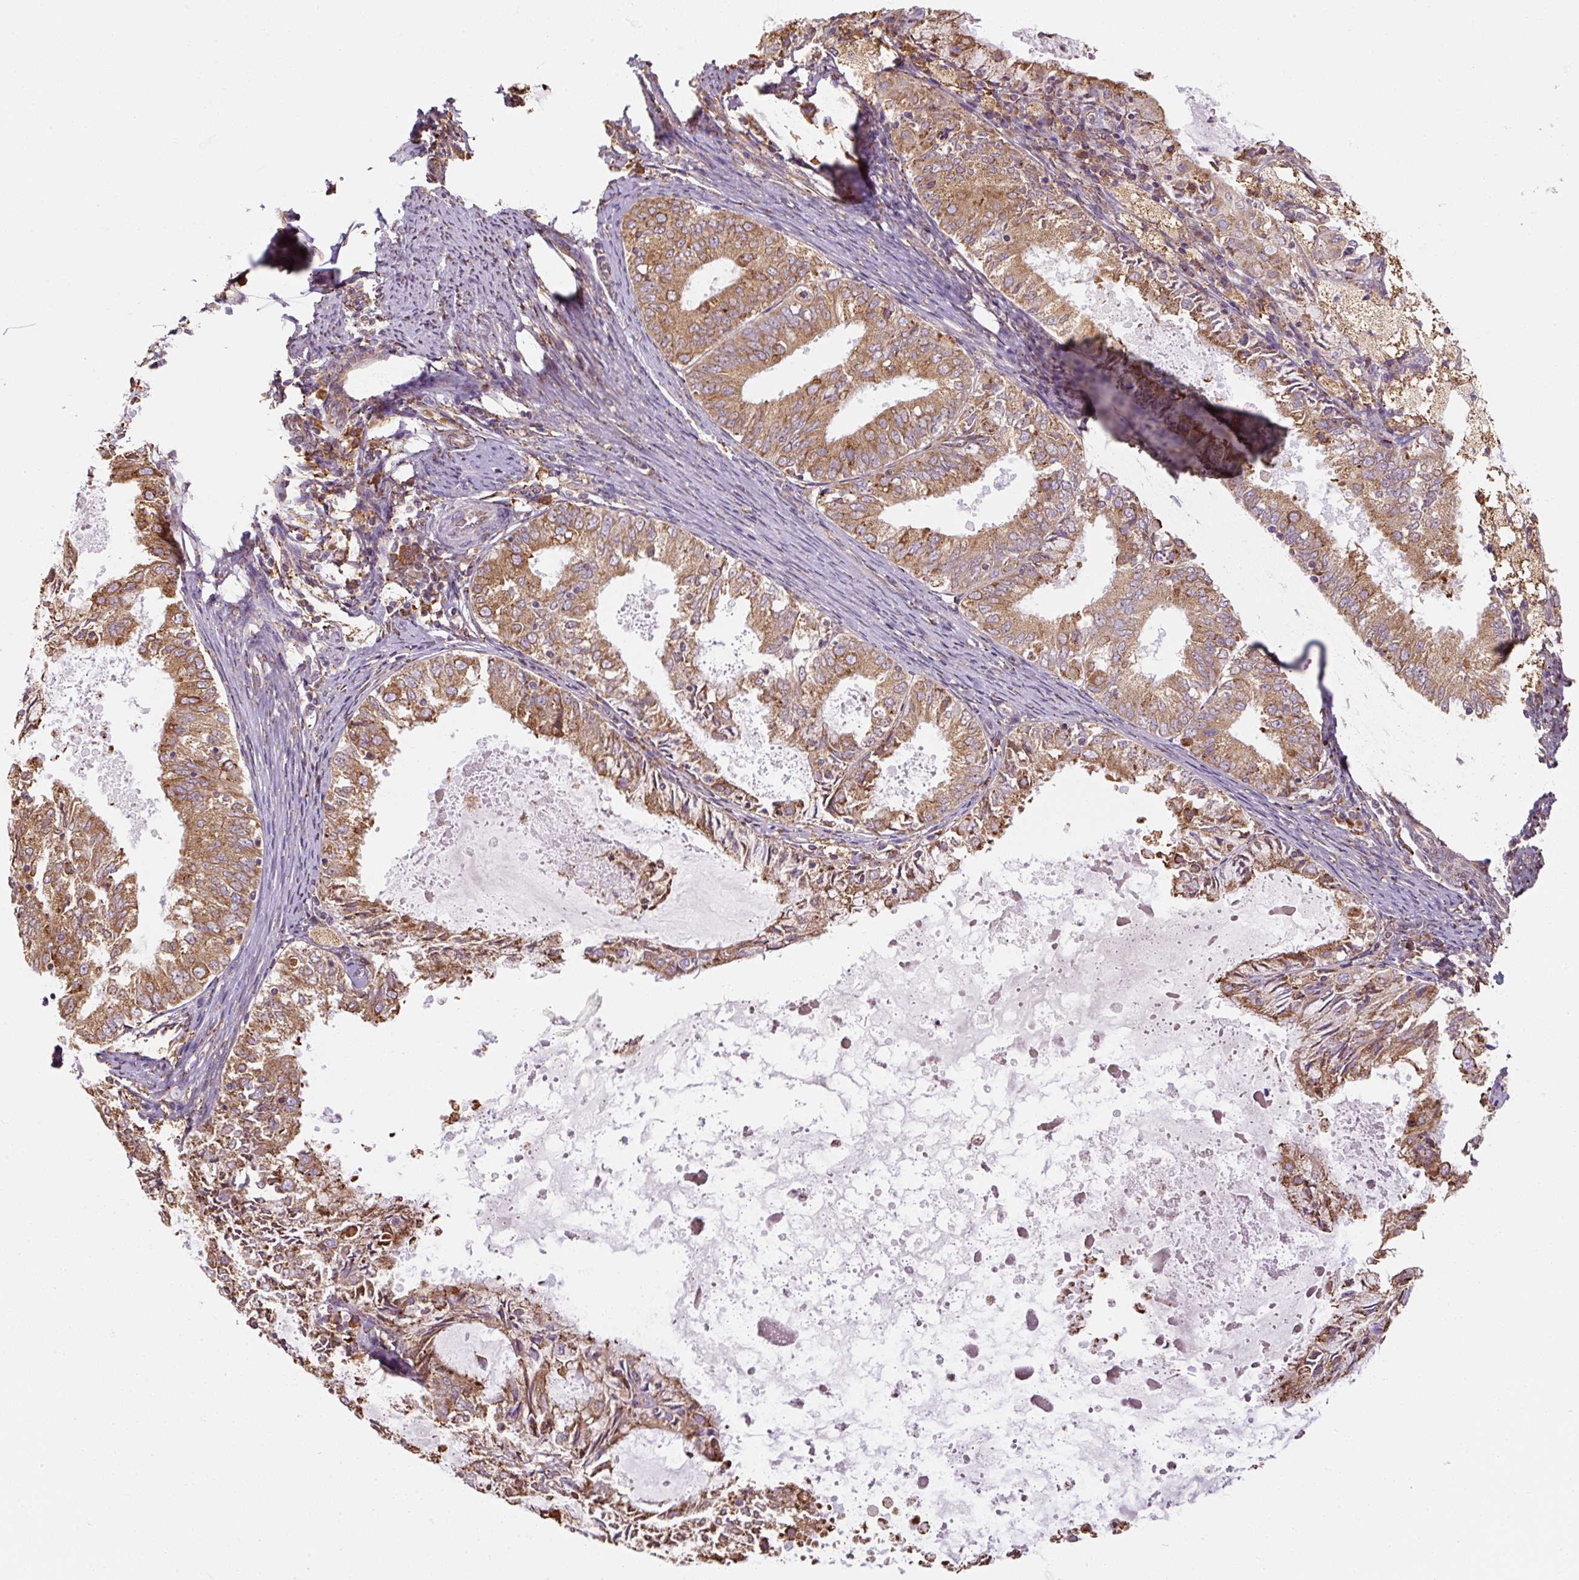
{"staining": {"intensity": "moderate", "quantity": ">75%", "location": "cytoplasmic/membranous"}, "tissue": "endometrial cancer", "cell_type": "Tumor cells", "image_type": "cancer", "snomed": [{"axis": "morphology", "description": "Adenocarcinoma, NOS"}, {"axis": "topography", "description": "Endometrium"}], "caption": "Immunohistochemistry (IHC) histopathology image of neoplastic tissue: human endometrial cancer stained using immunohistochemistry demonstrates medium levels of moderate protein expression localized specifically in the cytoplasmic/membranous of tumor cells, appearing as a cytoplasmic/membranous brown color.", "gene": "PRKCSH", "patient": {"sex": "female", "age": 57}}